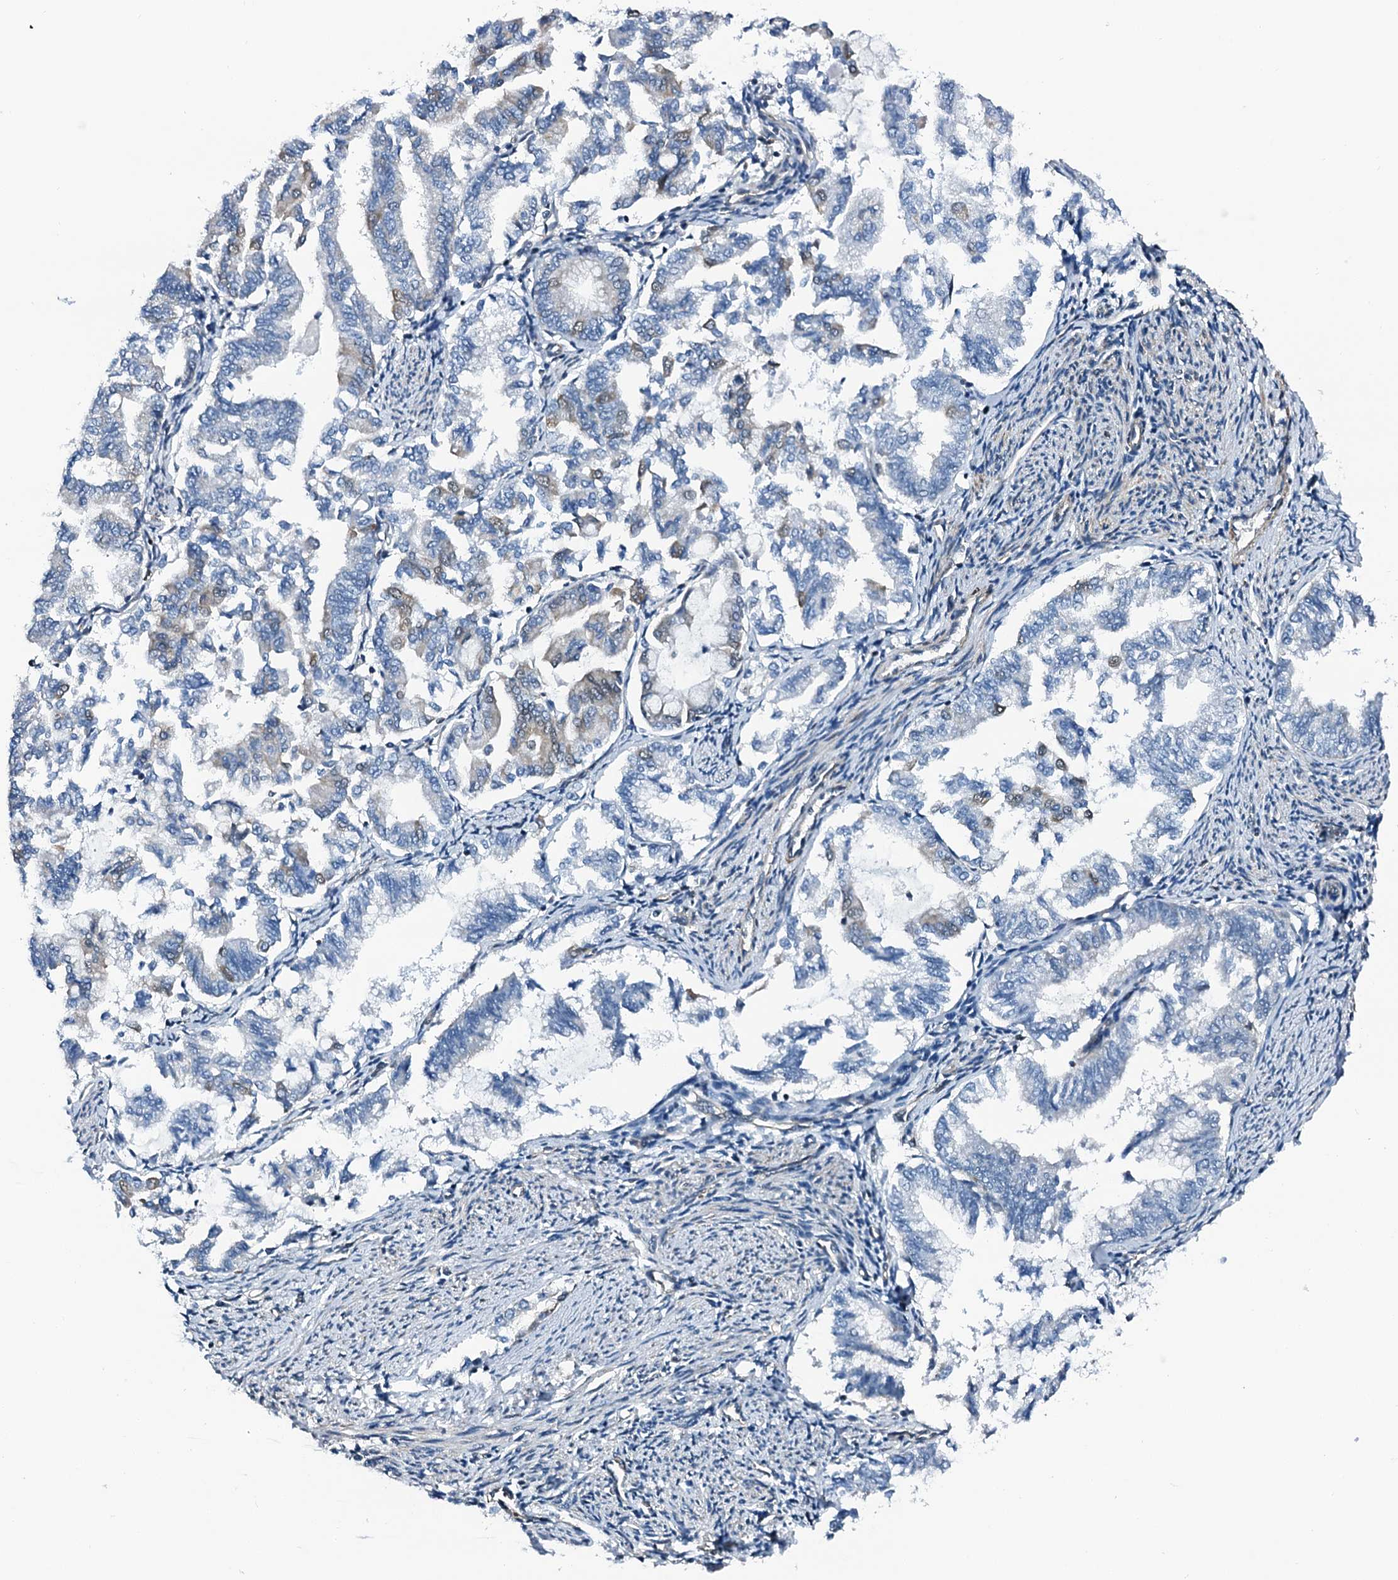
{"staining": {"intensity": "weak", "quantity": "<25%", "location": "cytoplasmic/membranous"}, "tissue": "endometrial cancer", "cell_type": "Tumor cells", "image_type": "cancer", "snomed": [{"axis": "morphology", "description": "Adenocarcinoma, NOS"}, {"axis": "topography", "description": "Endometrium"}], "caption": "Adenocarcinoma (endometrial) stained for a protein using IHC demonstrates no positivity tumor cells.", "gene": "CWC15", "patient": {"sex": "female", "age": 79}}